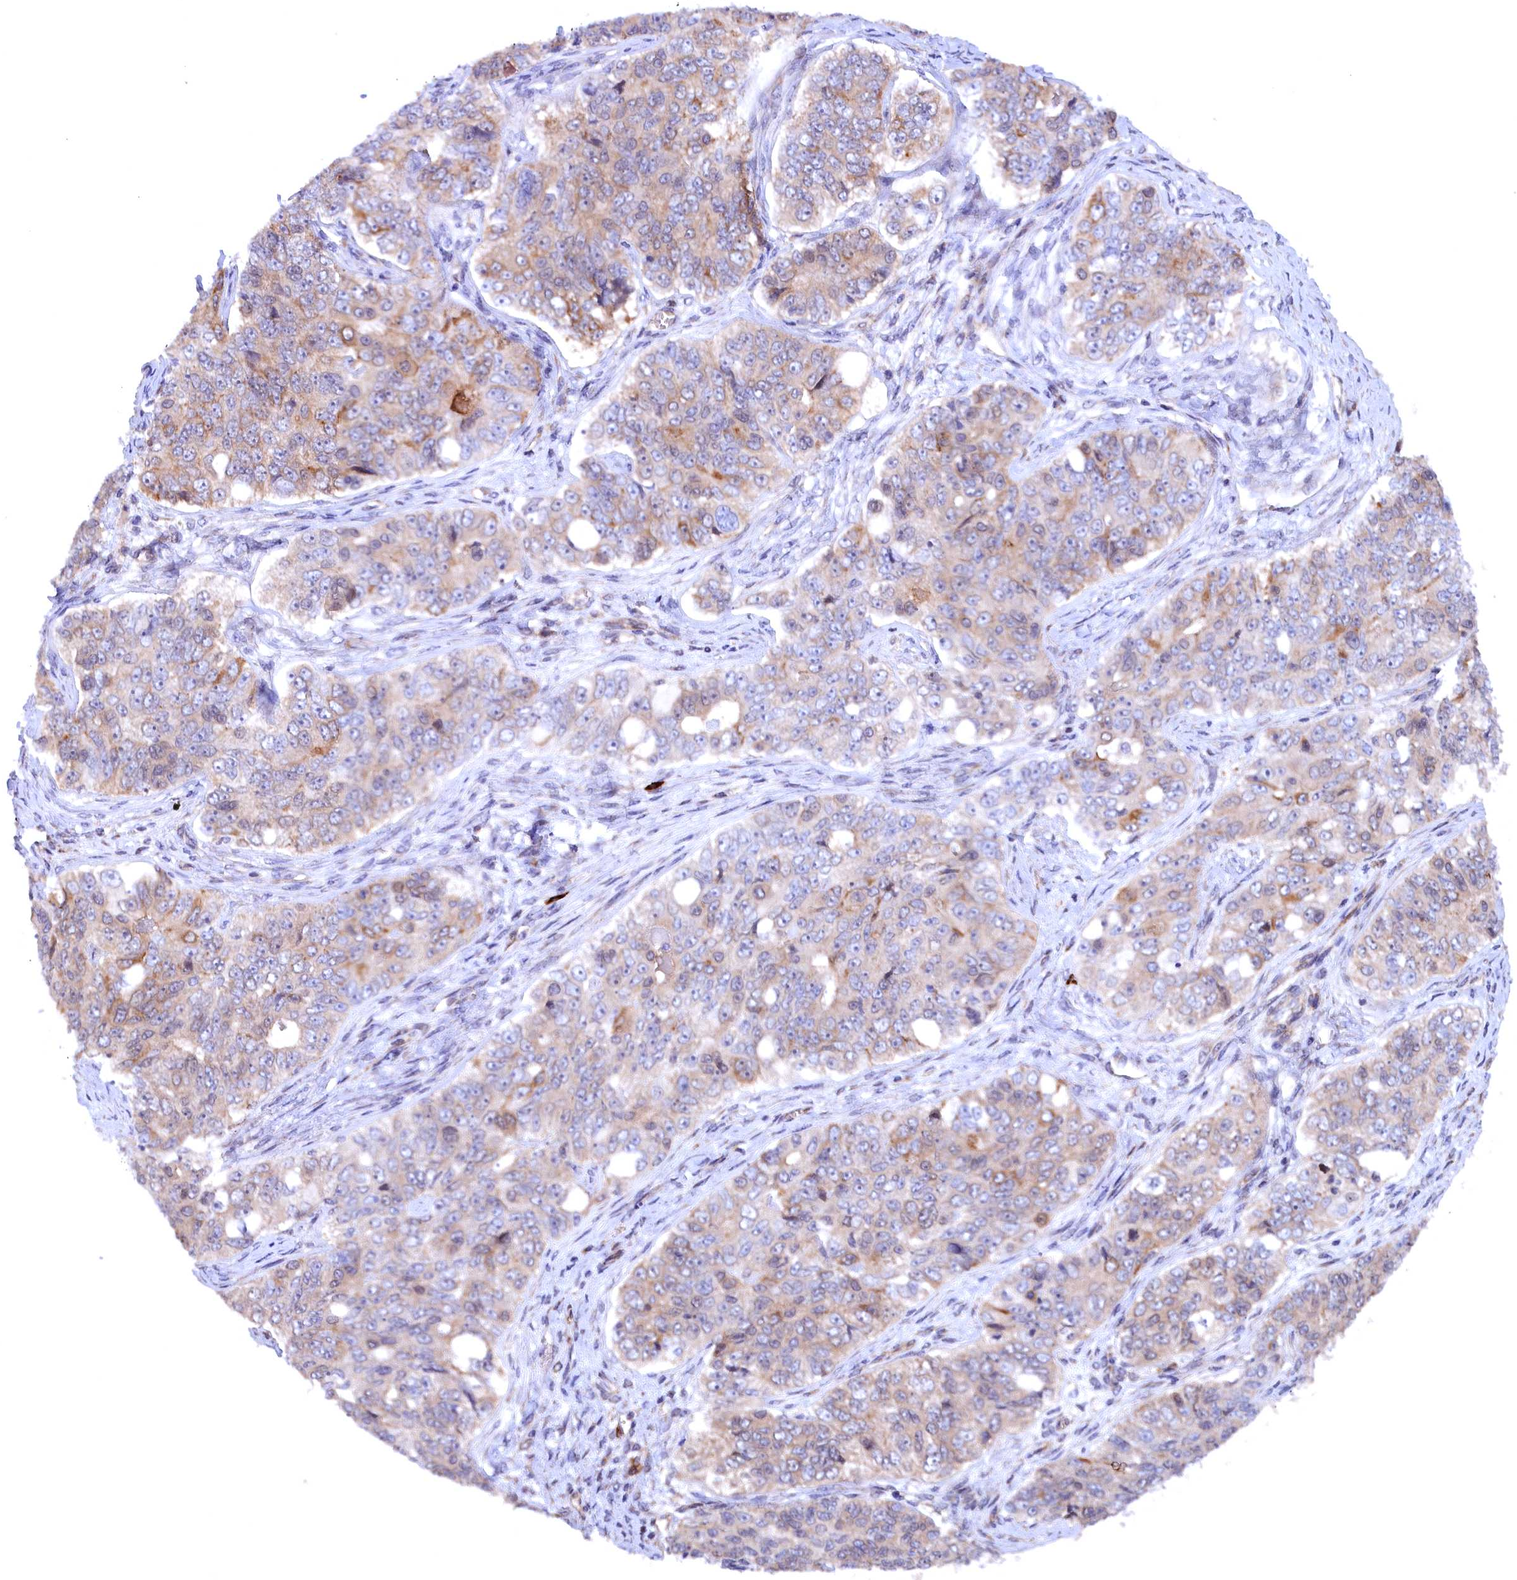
{"staining": {"intensity": "moderate", "quantity": "25%-75%", "location": "cytoplasmic/membranous"}, "tissue": "ovarian cancer", "cell_type": "Tumor cells", "image_type": "cancer", "snomed": [{"axis": "morphology", "description": "Carcinoma, endometroid"}, {"axis": "topography", "description": "Ovary"}], "caption": "Protein staining of ovarian endometroid carcinoma tissue demonstrates moderate cytoplasmic/membranous staining in about 25%-75% of tumor cells.", "gene": "JPT2", "patient": {"sex": "female", "age": 51}}